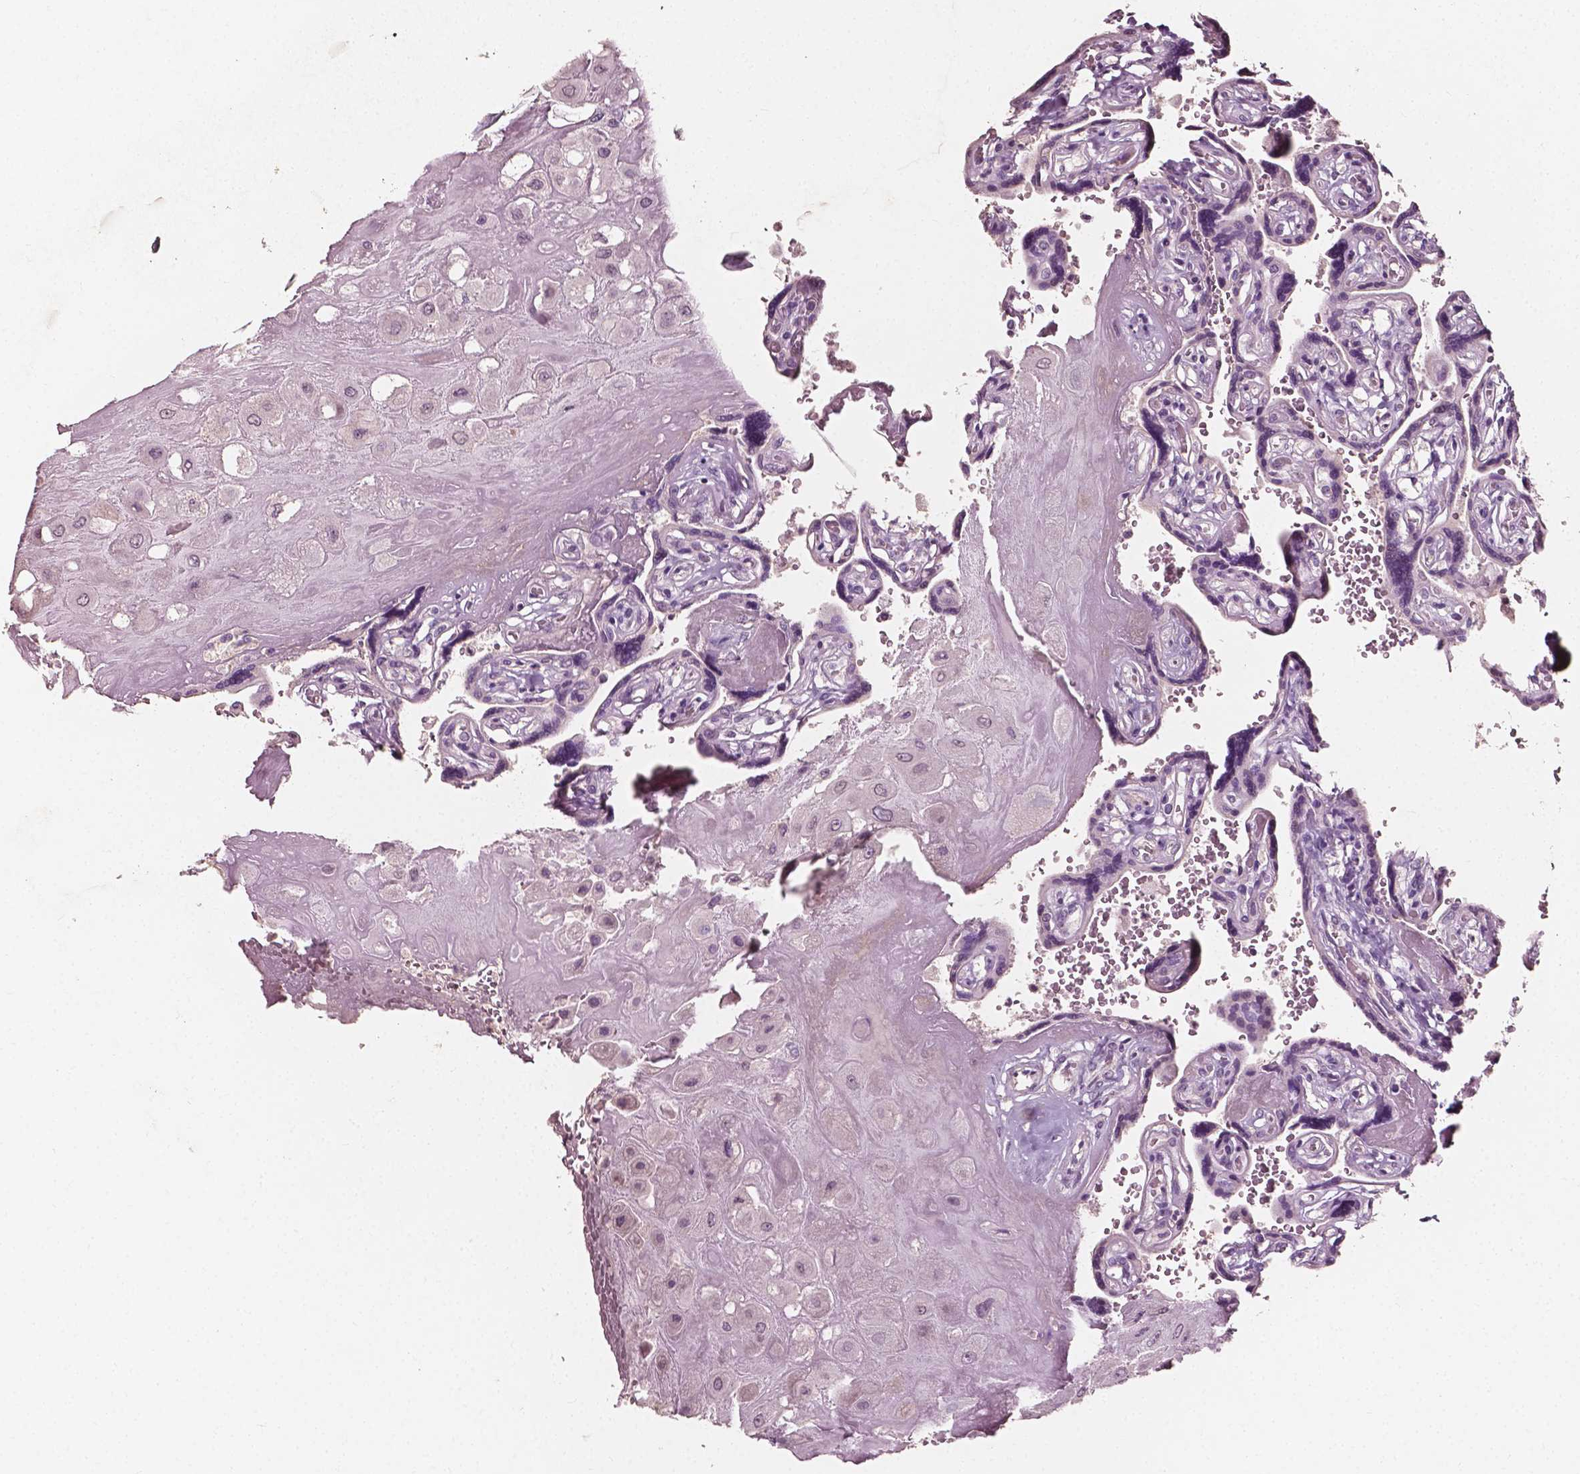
{"staining": {"intensity": "negative", "quantity": "none", "location": "none"}, "tissue": "placenta", "cell_type": "Decidual cells", "image_type": "normal", "snomed": [{"axis": "morphology", "description": "Normal tissue, NOS"}, {"axis": "topography", "description": "Placenta"}], "caption": "Micrograph shows no protein staining in decidual cells of normal placenta. Brightfield microscopy of IHC stained with DAB (brown) and hematoxylin (blue), captured at high magnification.", "gene": "PLA2R1", "patient": {"sex": "female", "age": 32}}